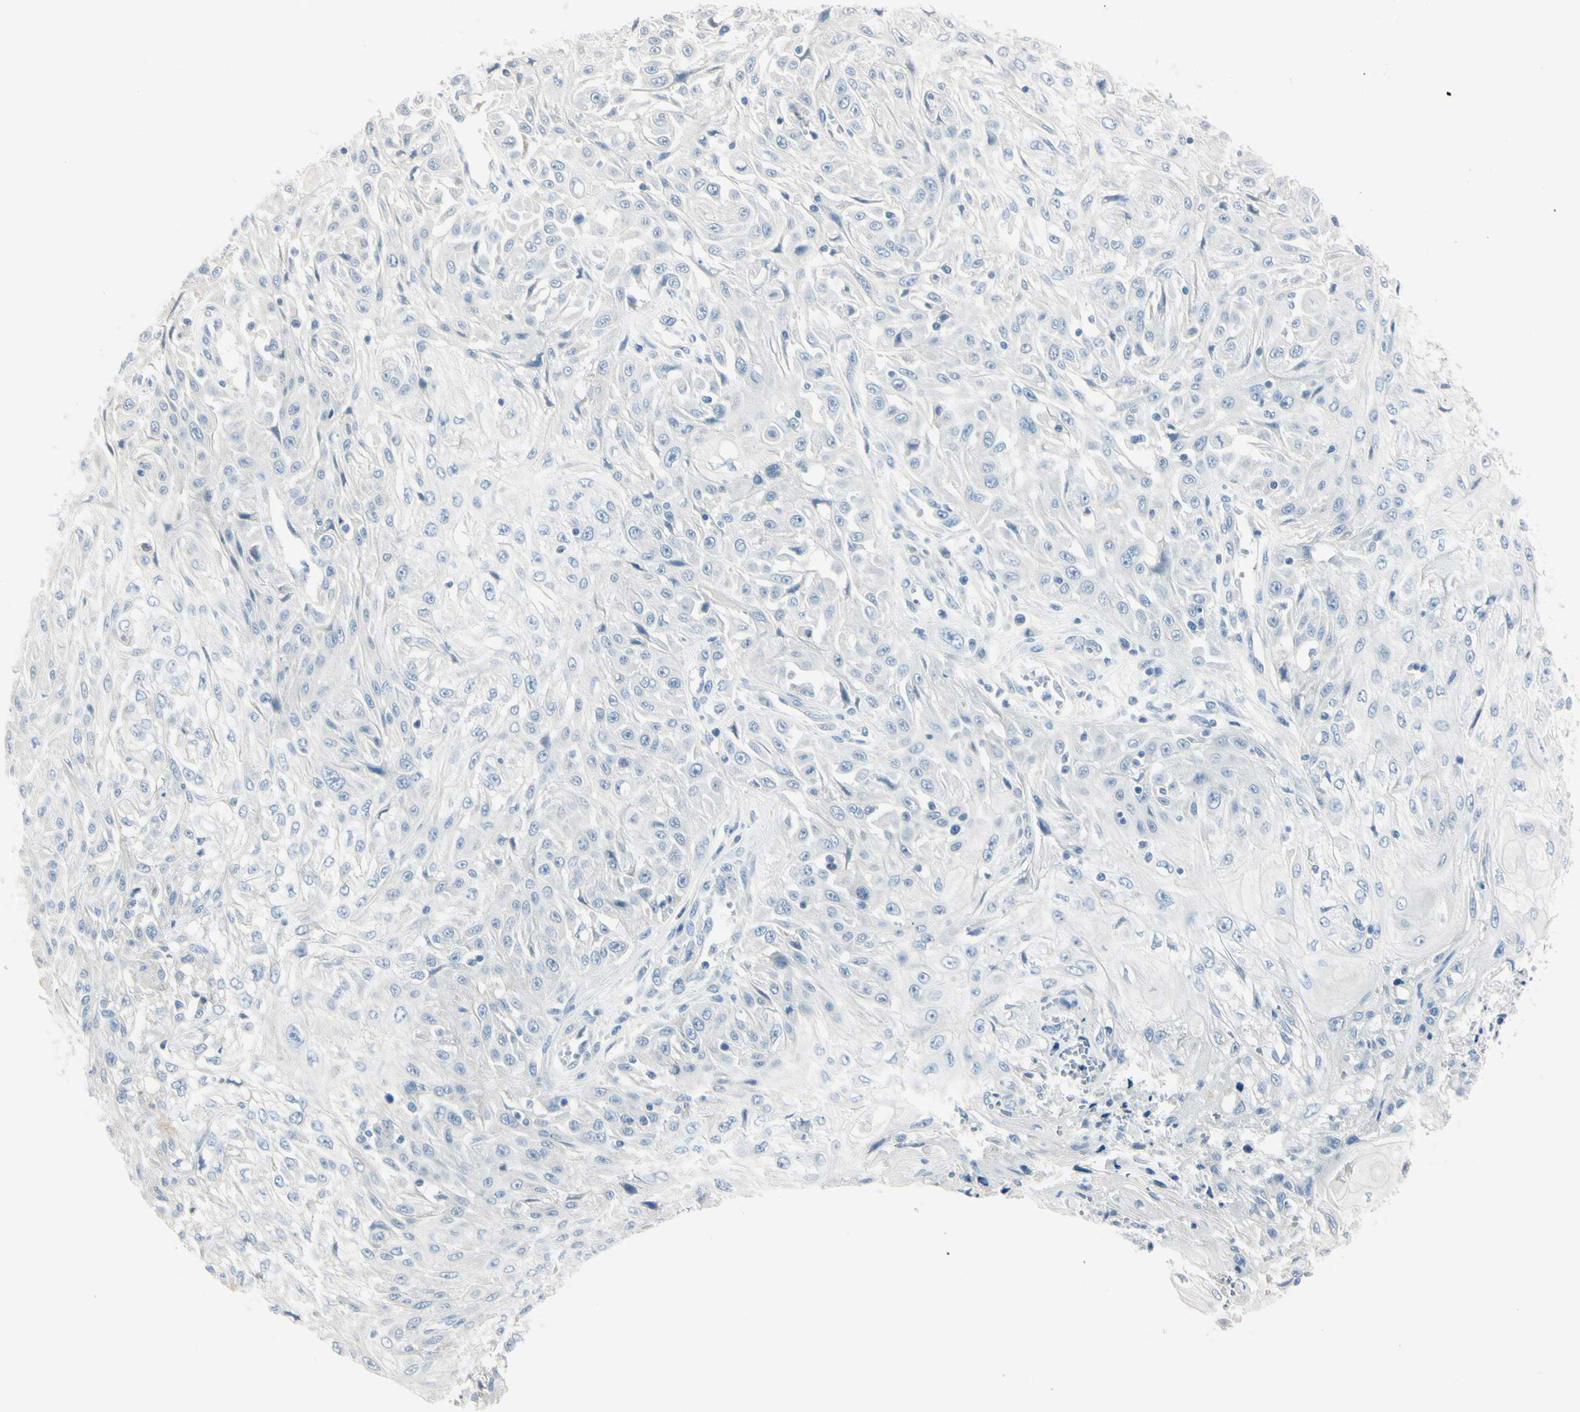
{"staining": {"intensity": "negative", "quantity": "none", "location": "none"}, "tissue": "skin cancer", "cell_type": "Tumor cells", "image_type": "cancer", "snomed": [{"axis": "morphology", "description": "Squamous cell carcinoma, NOS"}, {"axis": "morphology", "description": "Squamous cell carcinoma, metastatic, NOS"}, {"axis": "topography", "description": "Skin"}, {"axis": "topography", "description": "Lymph node"}], "caption": "A high-resolution micrograph shows IHC staining of skin squamous cell carcinoma, which displays no significant positivity in tumor cells. (DAB (3,3'-diaminobenzidine) immunohistochemistry visualized using brightfield microscopy, high magnification).", "gene": "ASB9", "patient": {"sex": "male", "age": 75}}